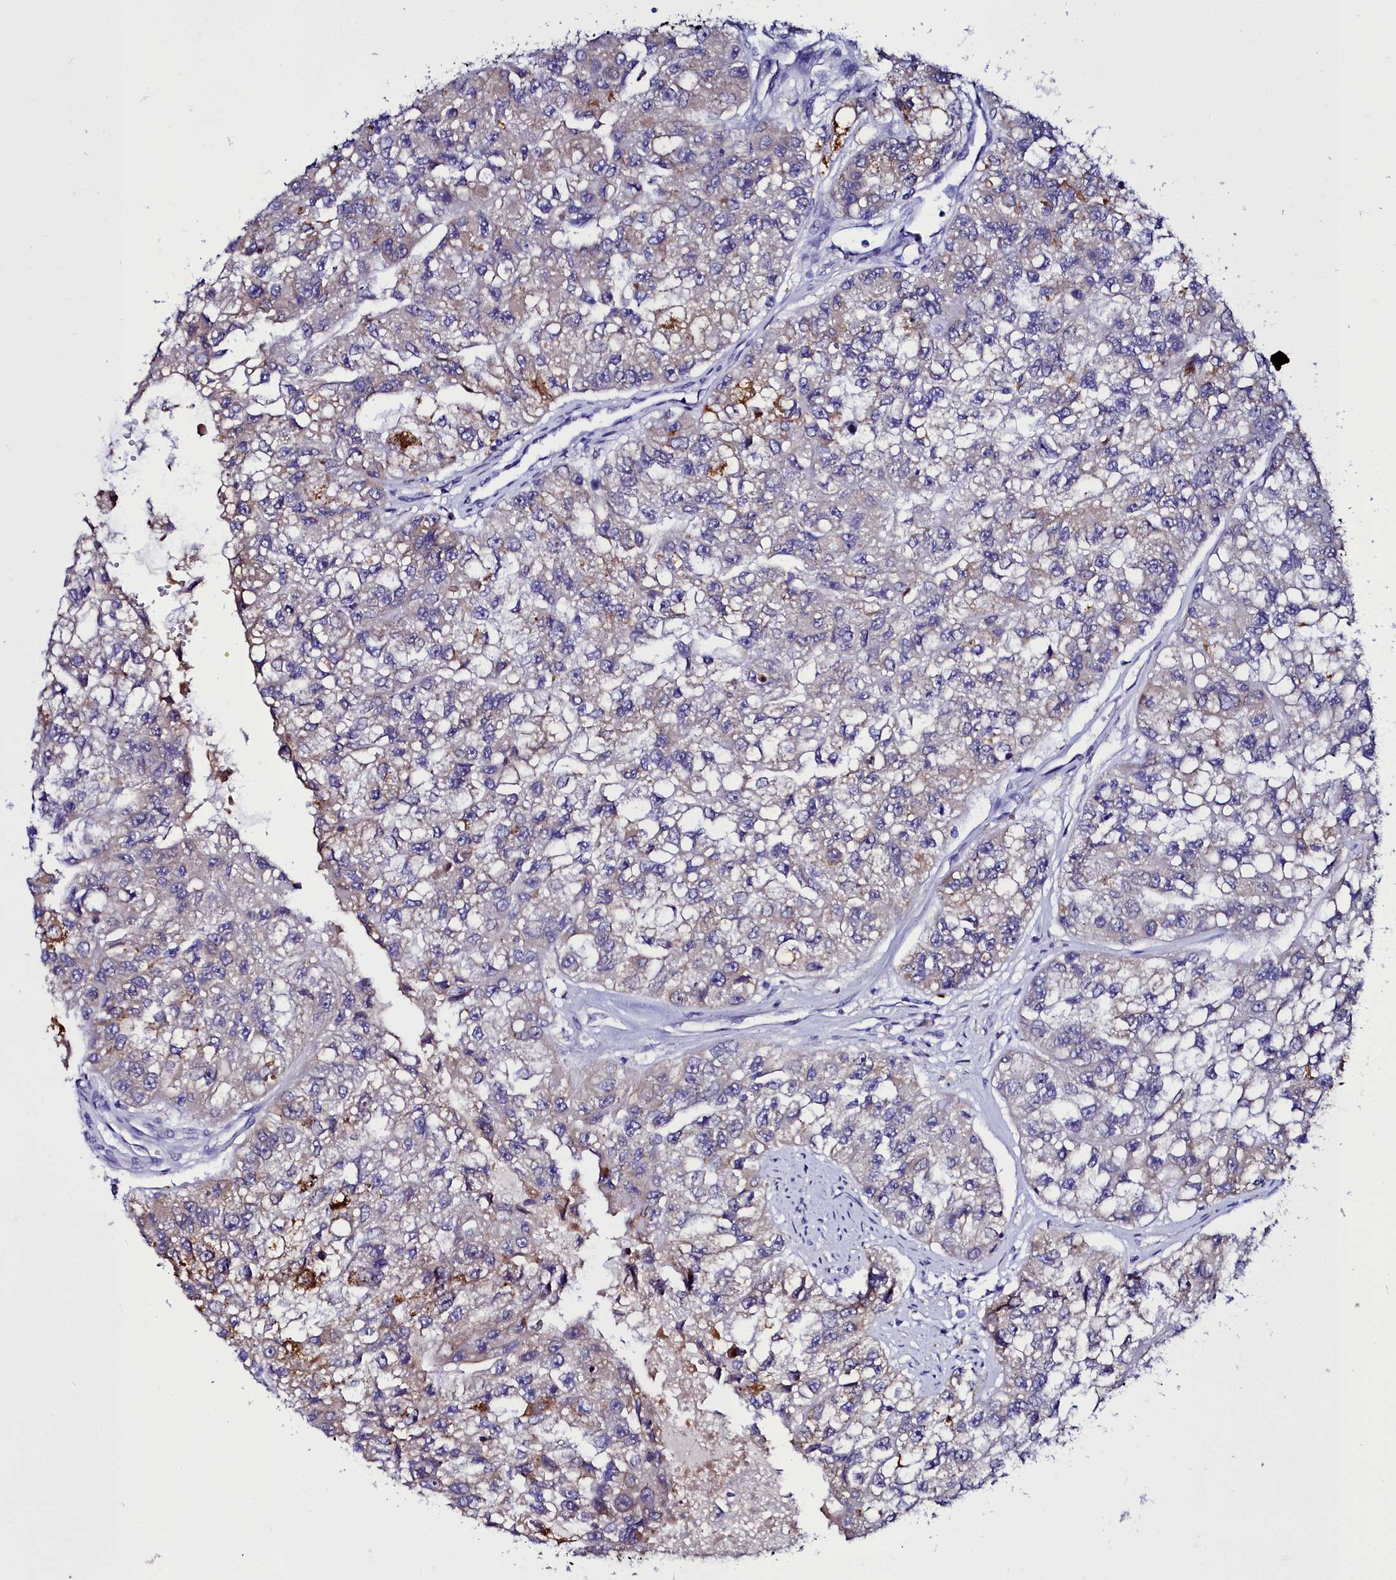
{"staining": {"intensity": "moderate", "quantity": "<25%", "location": "cytoplasmic/membranous"}, "tissue": "renal cancer", "cell_type": "Tumor cells", "image_type": "cancer", "snomed": [{"axis": "morphology", "description": "Adenocarcinoma, NOS"}, {"axis": "topography", "description": "Kidney"}], "caption": "A low amount of moderate cytoplasmic/membranous staining is identified in approximately <25% of tumor cells in adenocarcinoma (renal) tissue.", "gene": "ELAPOR2", "patient": {"sex": "male", "age": 63}}